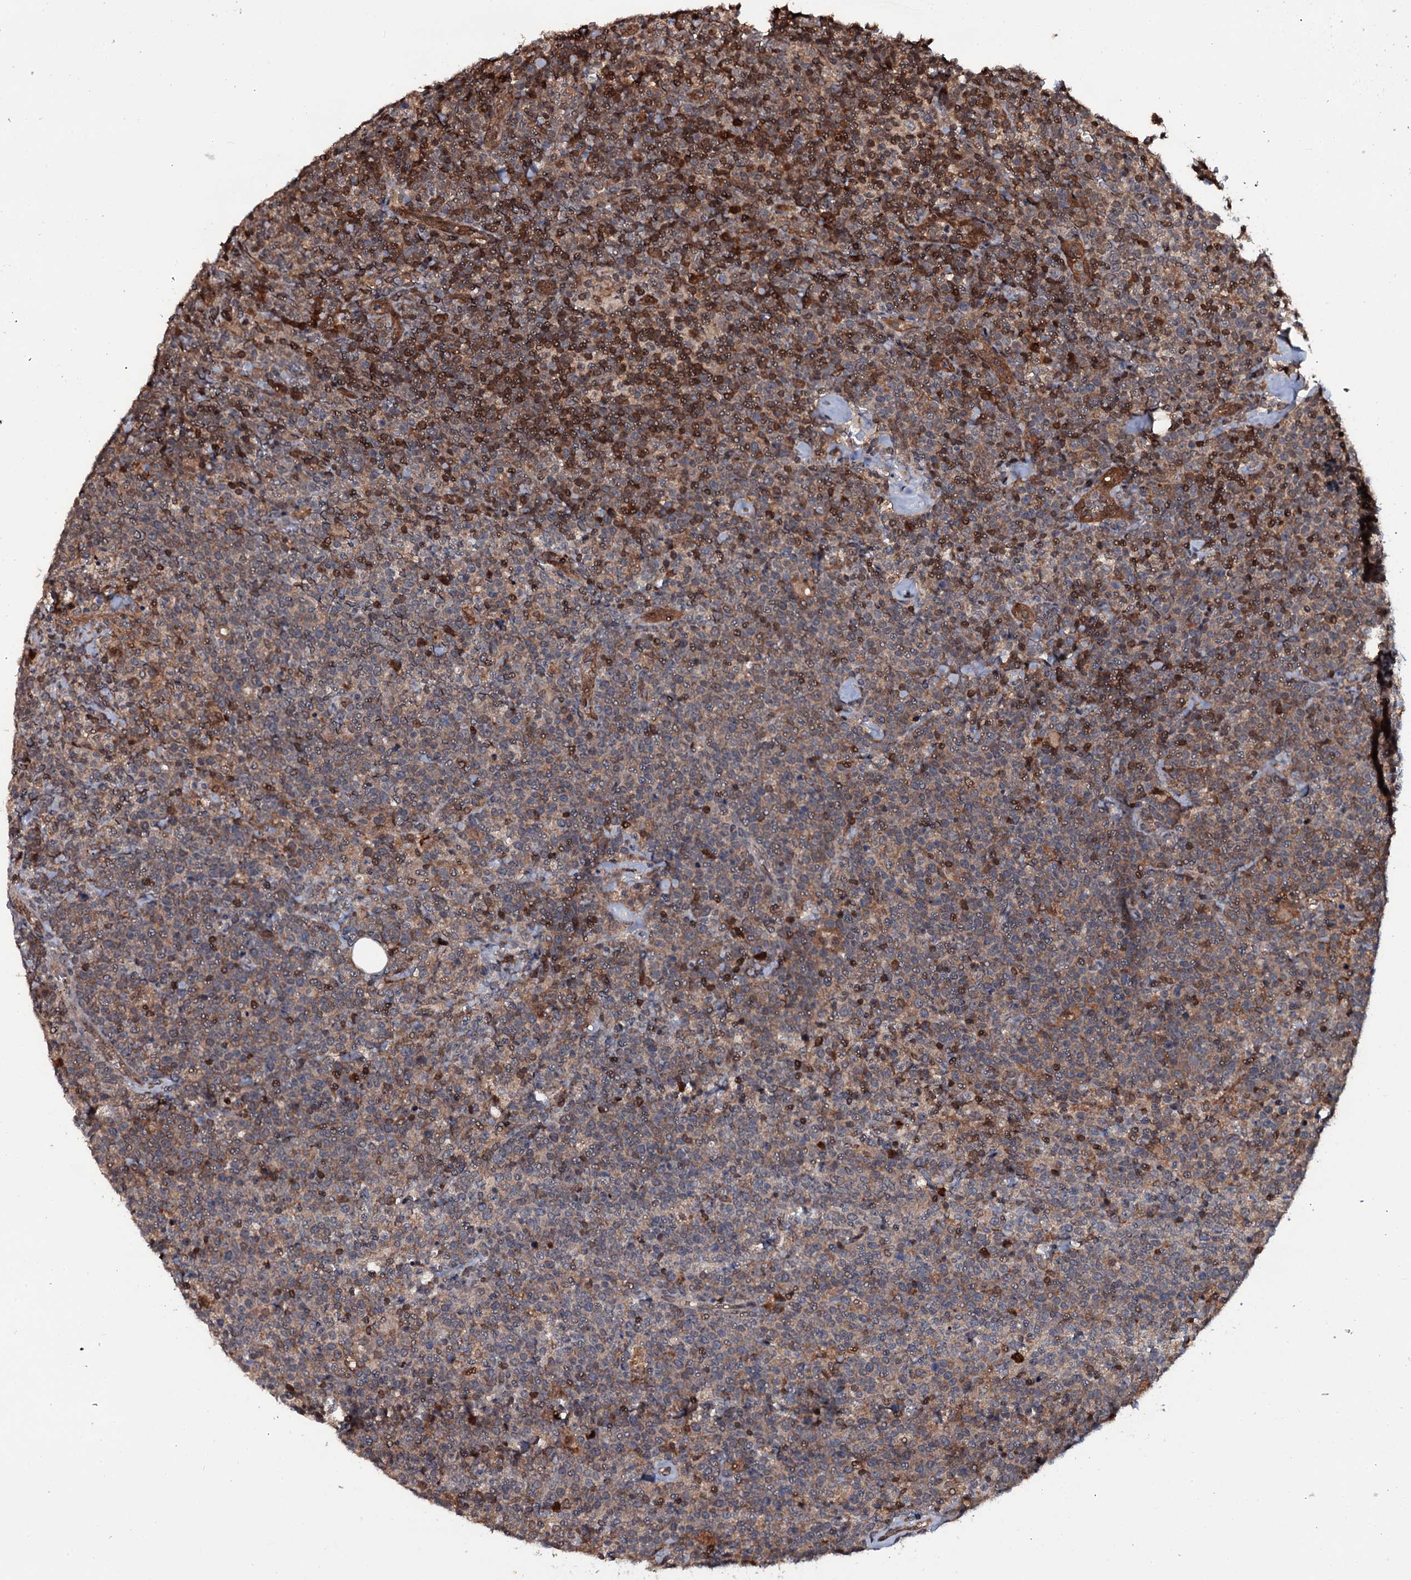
{"staining": {"intensity": "weak", "quantity": "<25%", "location": "cytoplasmic/membranous"}, "tissue": "lymphoma", "cell_type": "Tumor cells", "image_type": "cancer", "snomed": [{"axis": "morphology", "description": "Malignant lymphoma, non-Hodgkin's type, High grade"}, {"axis": "topography", "description": "Lymph node"}], "caption": "Immunohistochemistry photomicrograph of neoplastic tissue: human malignant lymphoma, non-Hodgkin's type (high-grade) stained with DAB (3,3'-diaminobenzidine) exhibits no significant protein expression in tumor cells.", "gene": "HDDC3", "patient": {"sex": "male", "age": 61}}